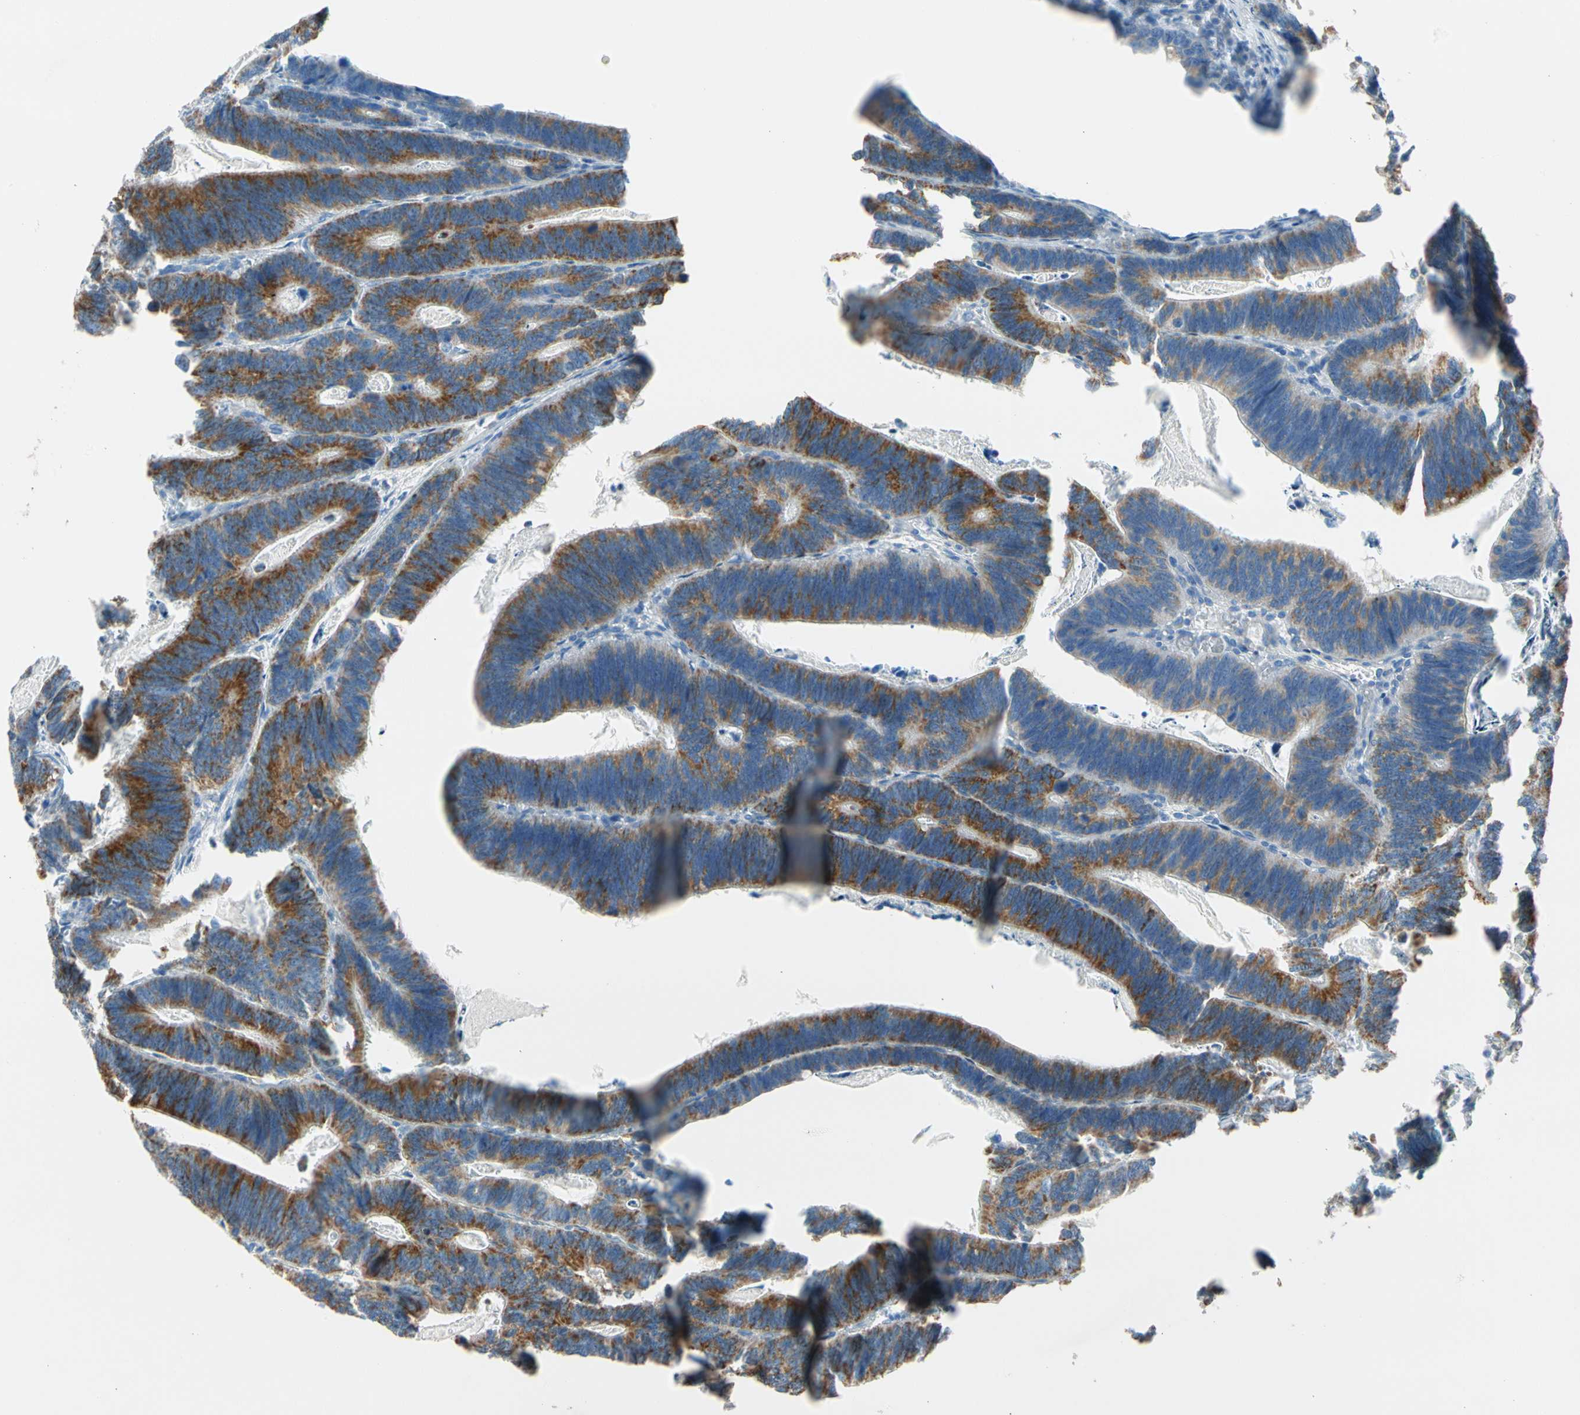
{"staining": {"intensity": "strong", "quantity": ">75%", "location": "cytoplasmic/membranous"}, "tissue": "colorectal cancer", "cell_type": "Tumor cells", "image_type": "cancer", "snomed": [{"axis": "morphology", "description": "Adenocarcinoma, NOS"}, {"axis": "topography", "description": "Colon"}], "caption": "Tumor cells show strong cytoplasmic/membranous staining in approximately >75% of cells in adenocarcinoma (colorectal).", "gene": "LY6G6F", "patient": {"sex": "male", "age": 72}}